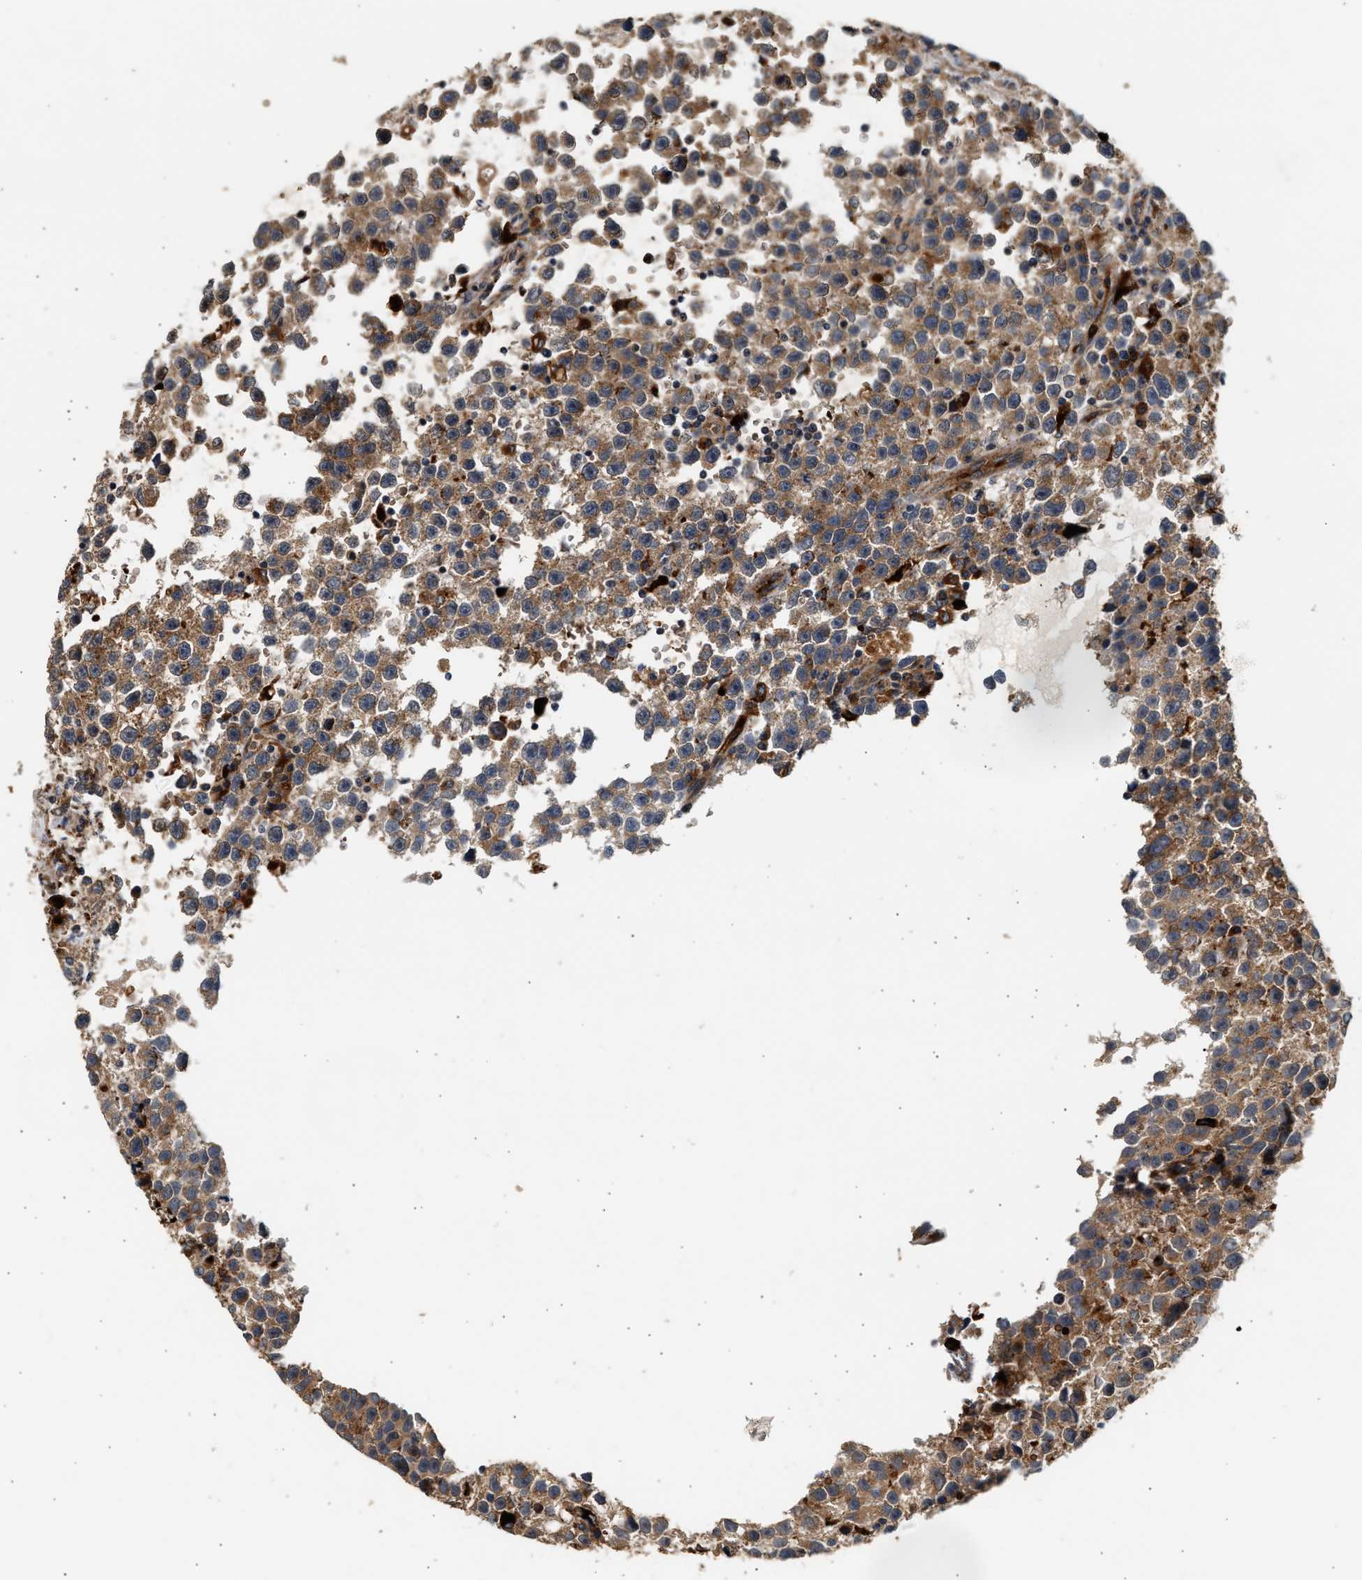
{"staining": {"intensity": "moderate", "quantity": ">75%", "location": "cytoplasmic/membranous"}, "tissue": "testis cancer", "cell_type": "Tumor cells", "image_type": "cancer", "snomed": [{"axis": "morphology", "description": "Seminoma, NOS"}, {"axis": "topography", "description": "Testis"}], "caption": "Immunohistochemistry (IHC) staining of testis cancer, which exhibits medium levels of moderate cytoplasmic/membranous positivity in about >75% of tumor cells indicating moderate cytoplasmic/membranous protein expression. The staining was performed using DAB (3,3'-diaminobenzidine) (brown) for protein detection and nuclei were counterstained in hematoxylin (blue).", "gene": "PLD3", "patient": {"sex": "male", "age": 33}}